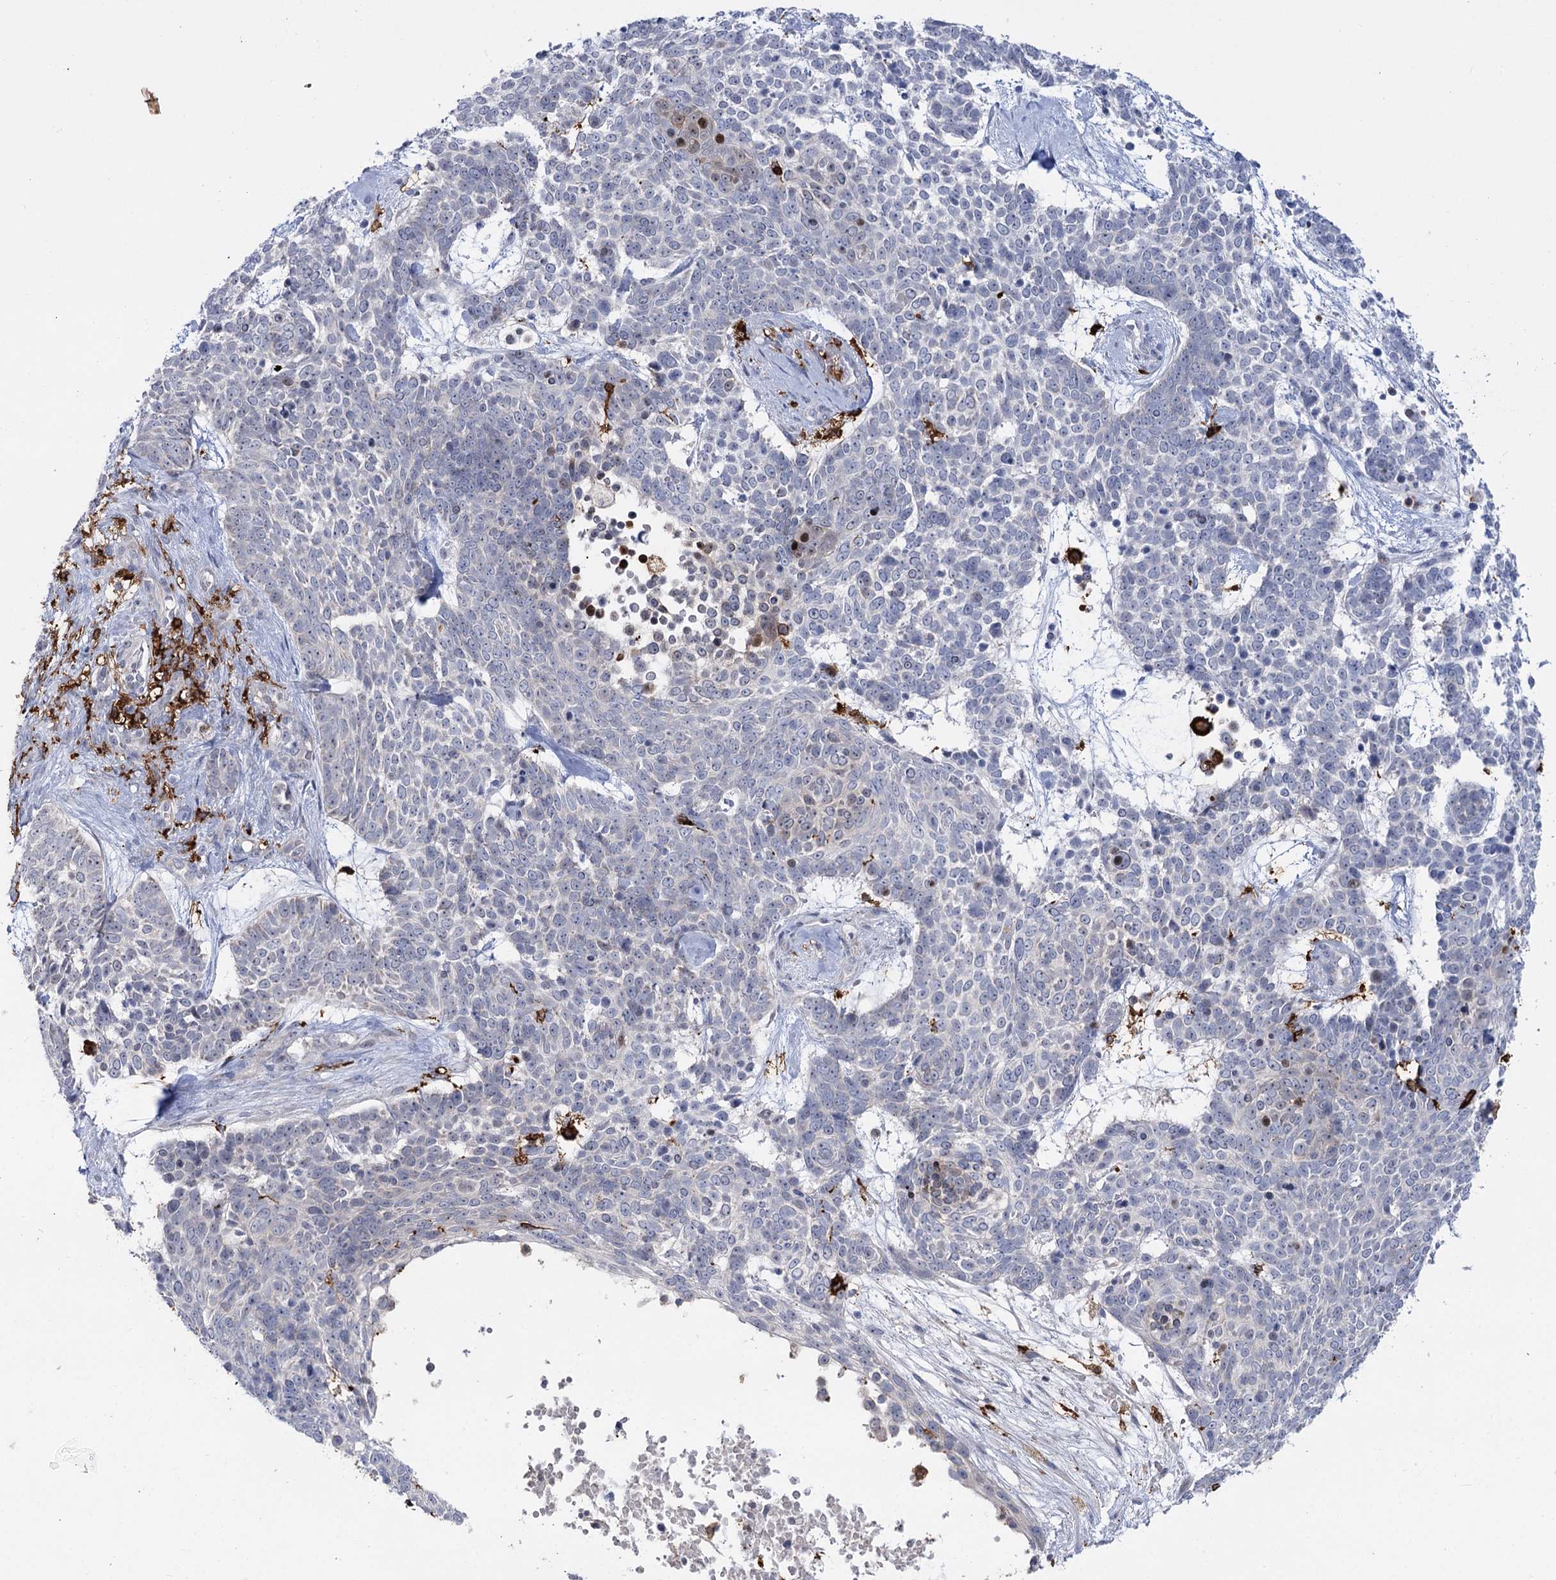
{"staining": {"intensity": "negative", "quantity": "none", "location": "none"}, "tissue": "skin cancer", "cell_type": "Tumor cells", "image_type": "cancer", "snomed": [{"axis": "morphology", "description": "Basal cell carcinoma"}, {"axis": "topography", "description": "Skin"}], "caption": "Tumor cells are negative for protein expression in human basal cell carcinoma (skin).", "gene": "PIWIL4", "patient": {"sex": "female", "age": 81}}